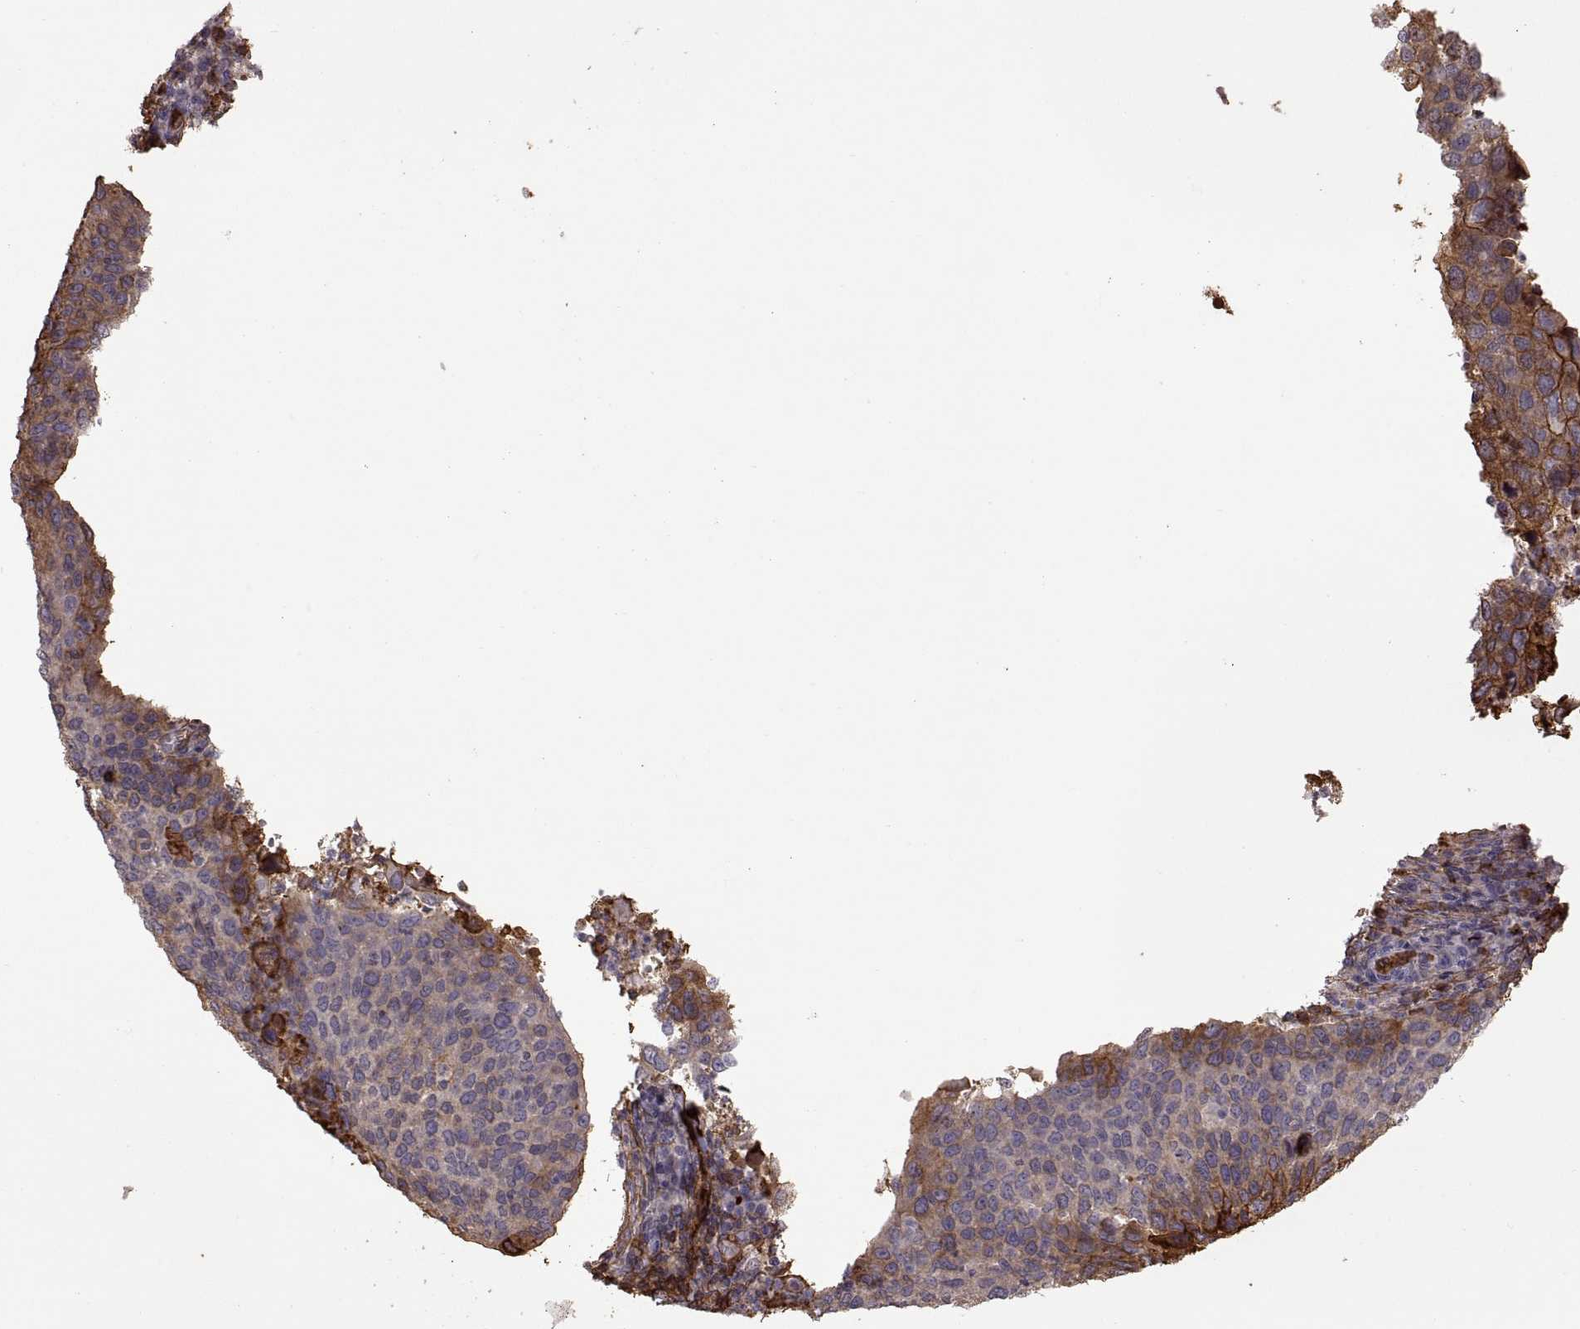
{"staining": {"intensity": "moderate", "quantity": "25%-75%", "location": "cytoplasmic/membranous"}, "tissue": "cervical cancer", "cell_type": "Tumor cells", "image_type": "cancer", "snomed": [{"axis": "morphology", "description": "Squamous cell carcinoma, NOS"}, {"axis": "topography", "description": "Cervix"}], "caption": "Cervical cancer (squamous cell carcinoma) stained with DAB immunohistochemistry shows medium levels of moderate cytoplasmic/membranous expression in approximately 25%-75% of tumor cells. (DAB IHC with brightfield microscopy, high magnification).", "gene": "S100A10", "patient": {"sex": "female", "age": 54}}